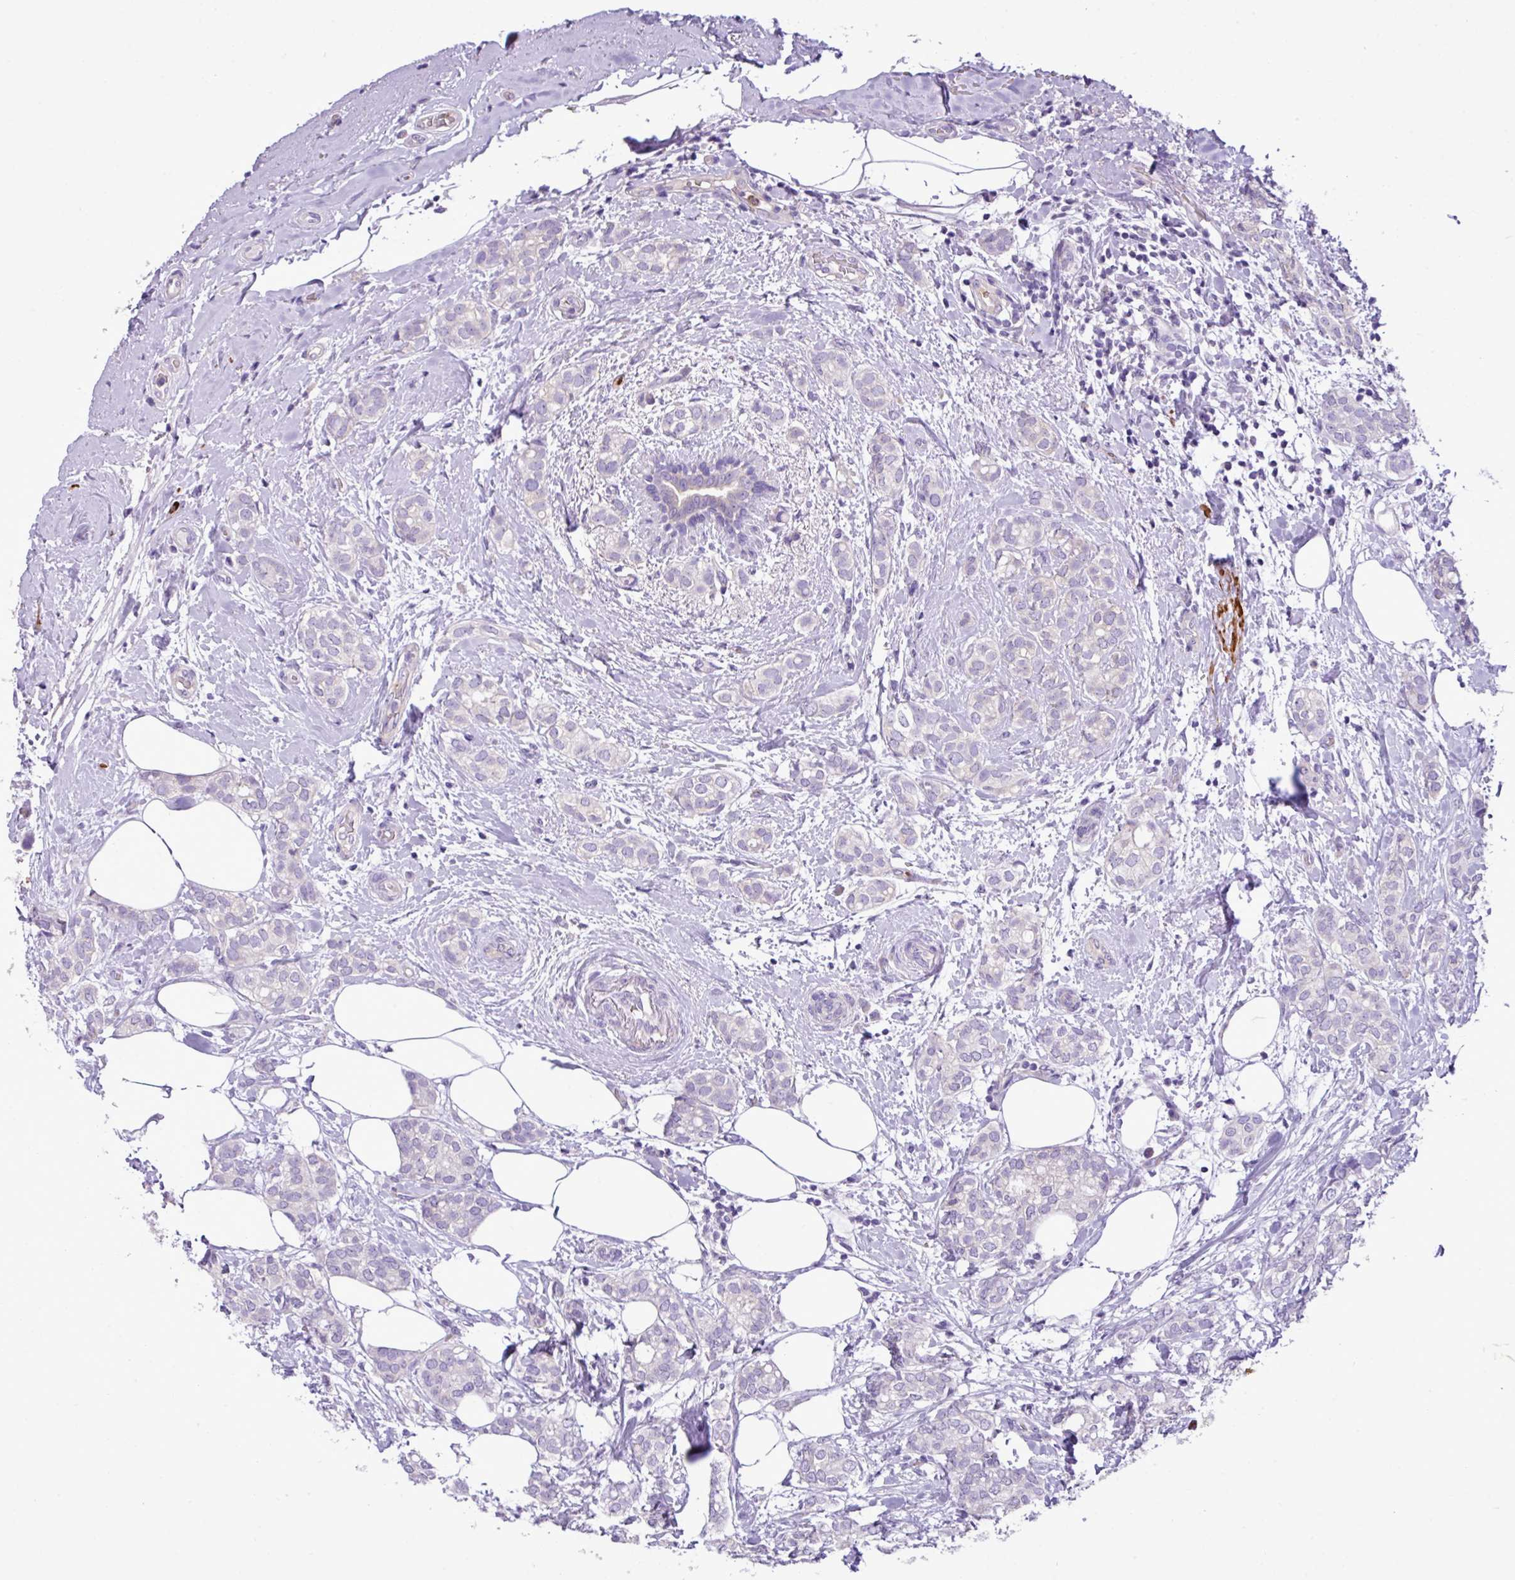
{"staining": {"intensity": "negative", "quantity": "none", "location": "none"}, "tissue": "breast cancer", "cell_type": "Tumor cells", "image_type": "cancer", "snomed": [{"axis": "morphology", "description": "Duct carcinoma"}, {"axis": "topography", "description": "Breast"}], "caption": "An immunohistochemistry micrograph of infiltrating ductal carcinoma (breast) is shown. There is no staining in tumor cells of infiltrating ductal carcinoma (breast).", "gene": "ZSCAN5A", "patient": {"sex": "female", "age": 73}}